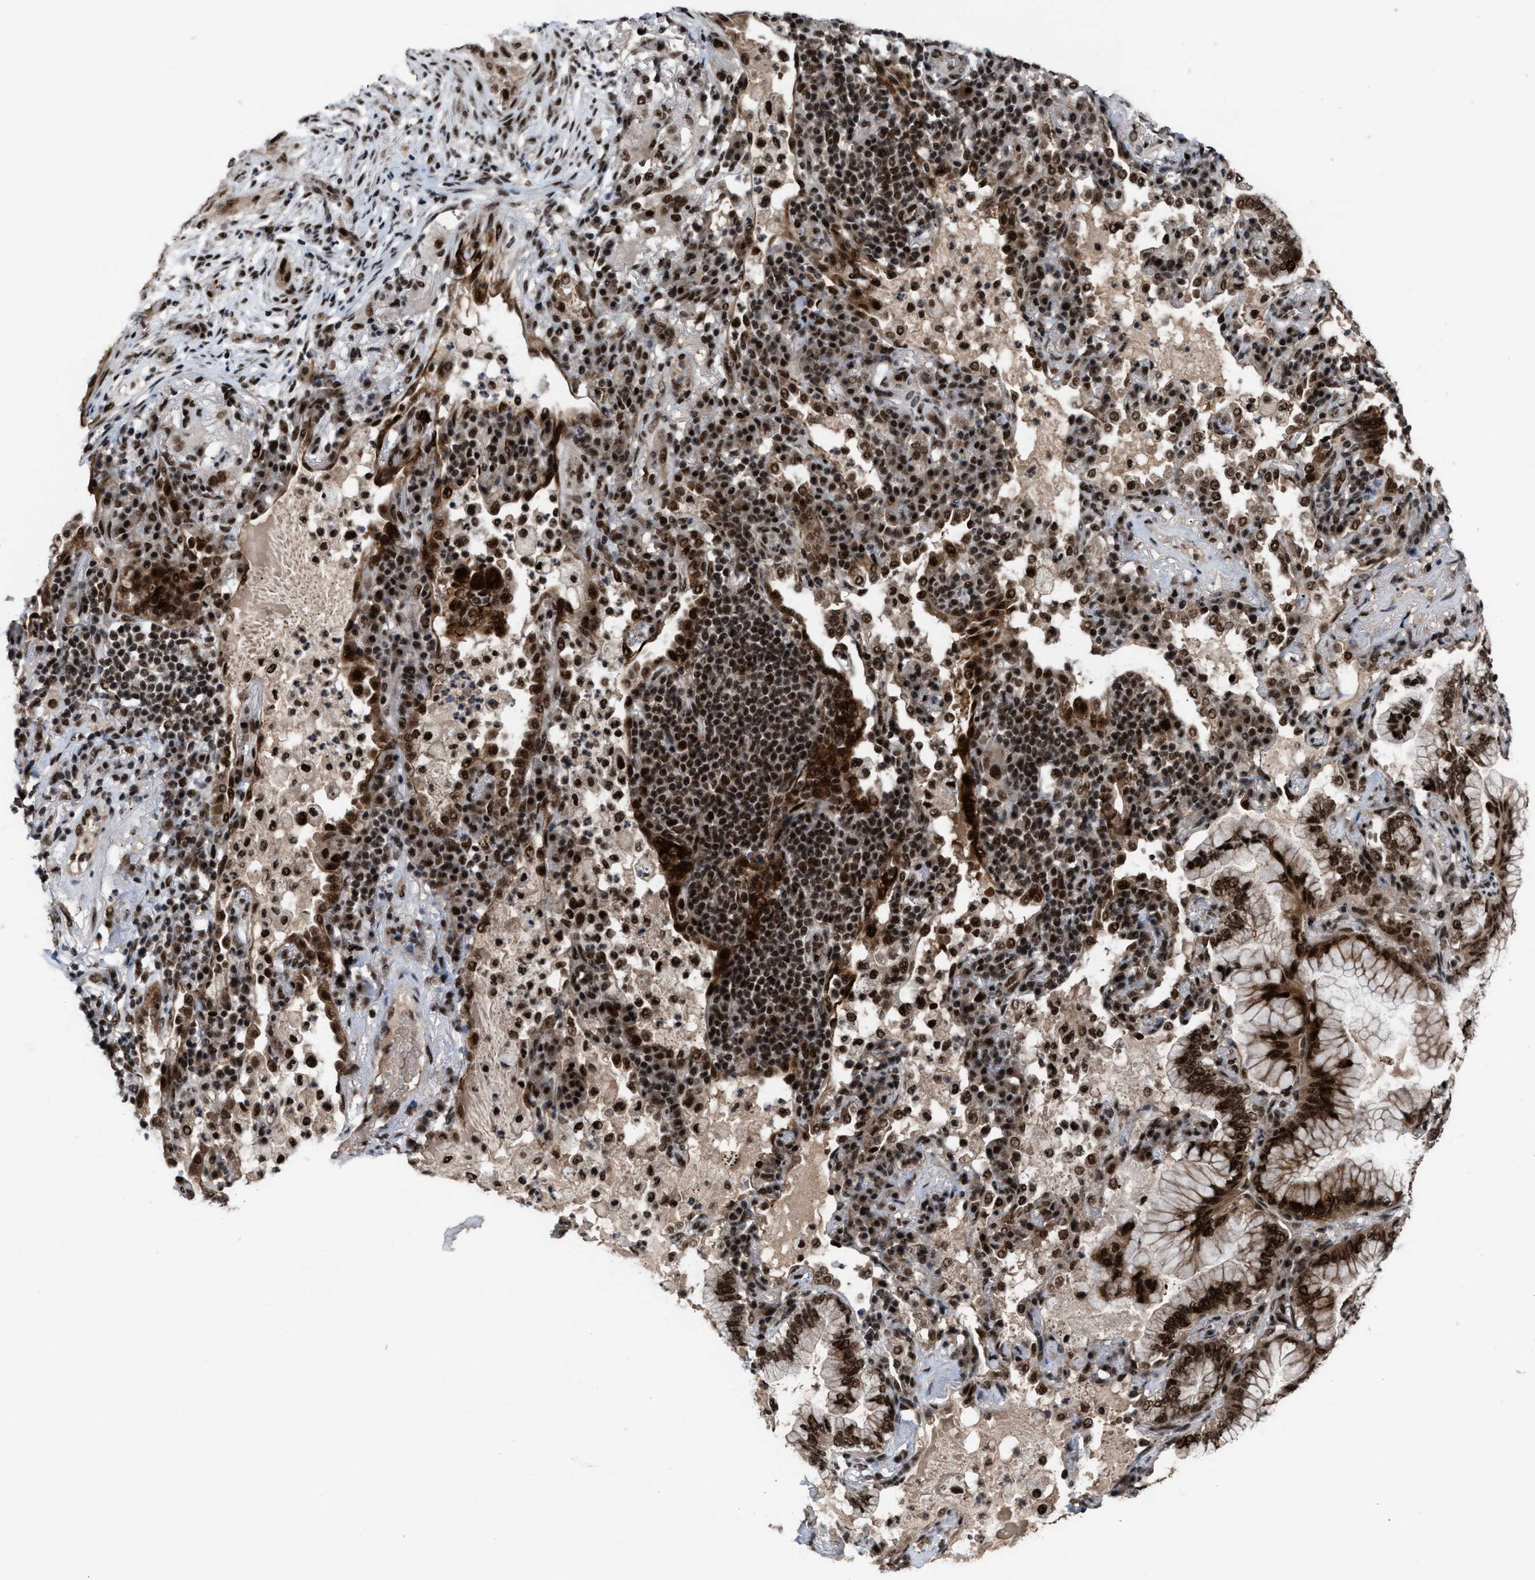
{"staining": {"intensity": "strong", "quantity": ">75%", "location": "cytoplasmic/membranous,nuclear"}, "tissue": "lung cancer", "cell_type": "Tumor cells", "image_type": "cancer", "snomed": [{"axis": "morphology", "description": "Adenocarcinoma, NOS"}, {"axis": "topography", "description": "Lung"}], "caption": "Tumor cells display high levels of strong cytoplasmic/membranous and nuclear staining in about >75% of cells in human lung cancer. The staining was performed using DAB, with brown indicating positive protein expression. Nuclei are stained blue with hematoxylin.", "gene": "PRPF4", "patient": {"sex": "female", "age": 70}}